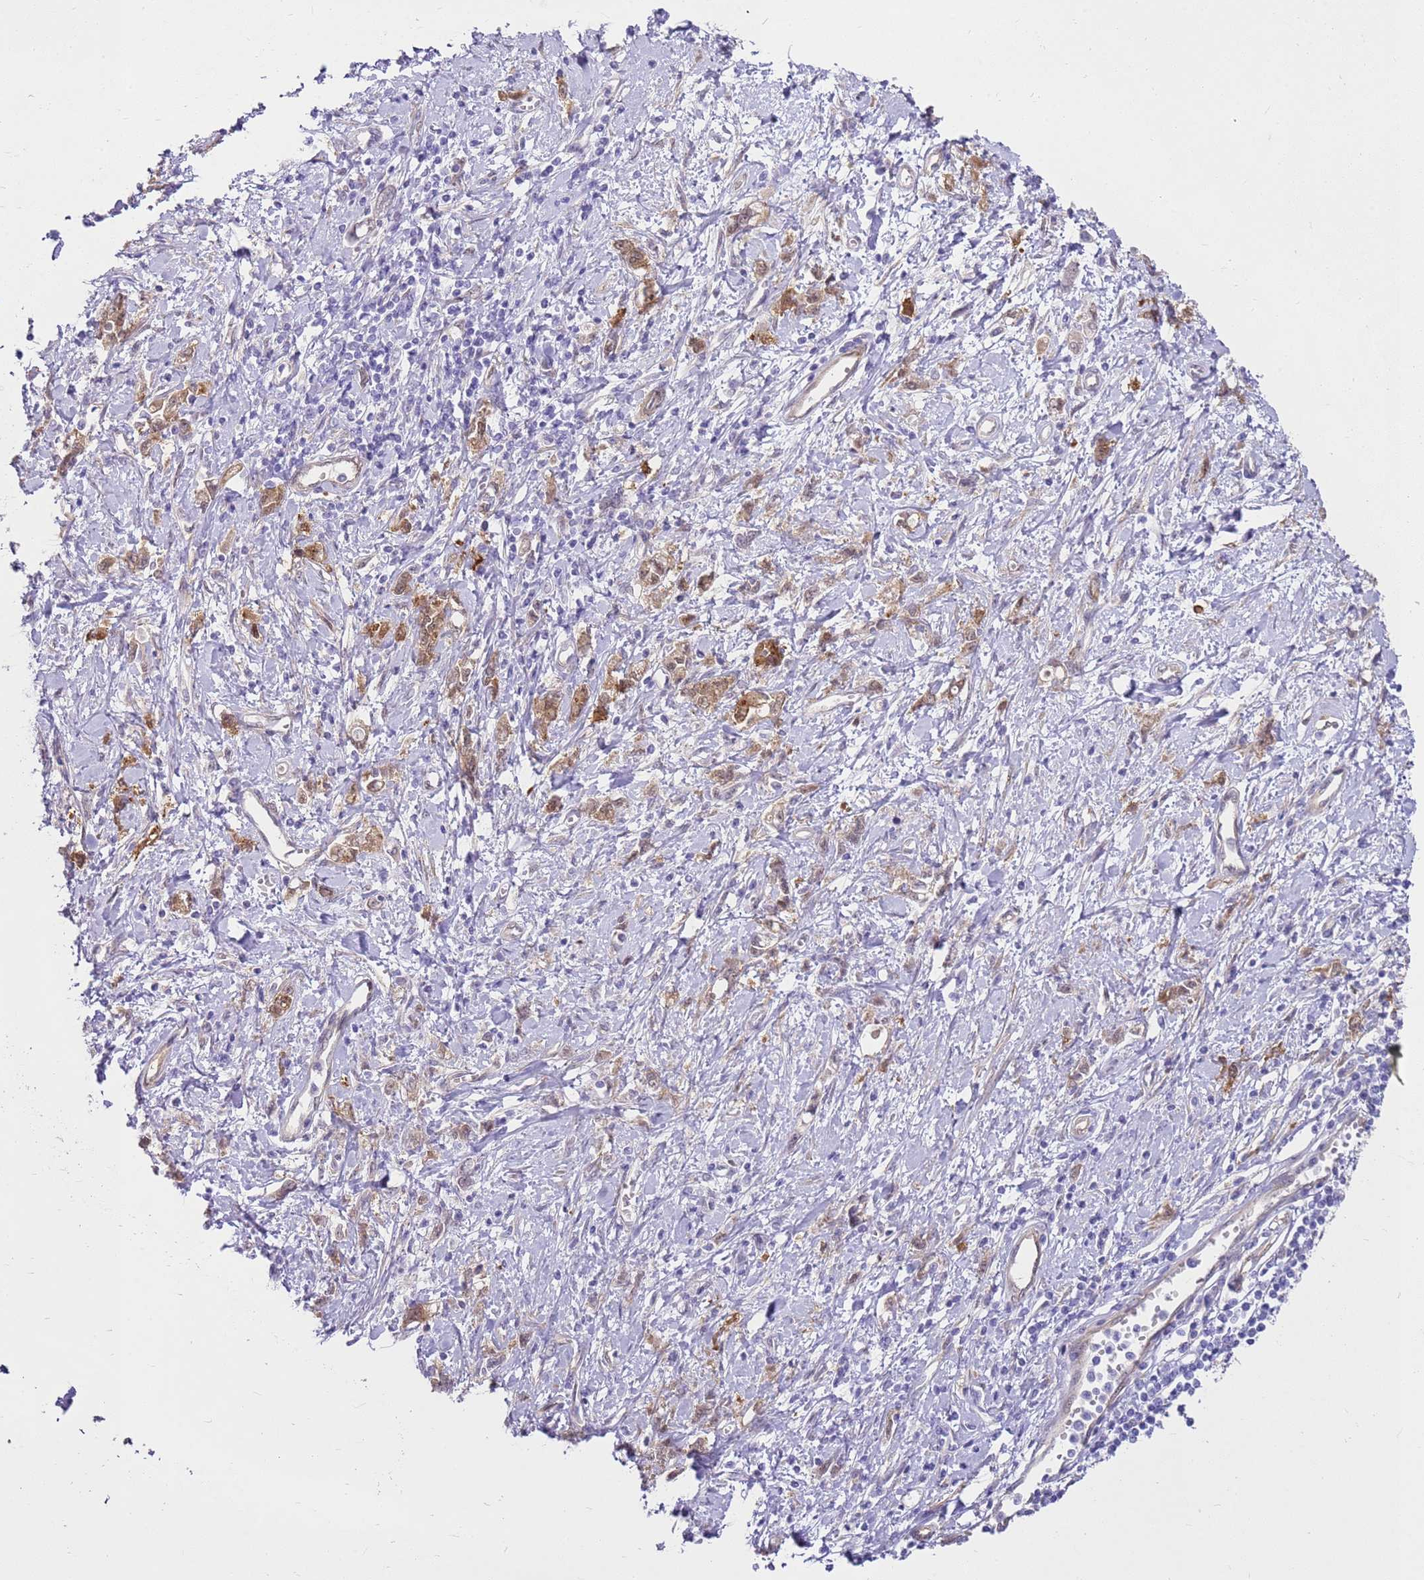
{"staining": {"intensity": "moderate", "quantity": ">75%", "location": "cytoplasmic/membranous"}, "tissue": "stomach cancer", "cell_type": "Tumor cells", "image_type": "cancer", "snomed": [{"axis": "morphology", "description": "Adenocarcinoma, NOS"}, {"axis": "topography", "description": "Stomach"}], "caption": "A photomicrograph of human stomach adenocarcinoma stained for a protein exhibits moderate cytoplasmic/membranous brown staining in tumor cells. The protein is stained brown, and the nuclei are stained in blue (DAB (3,3'-diaminobenzidine) IHC with brightfield microscopy, high magnification).", "gene": "HSPB1", "patient": {"sex": "female", "age": 76}}